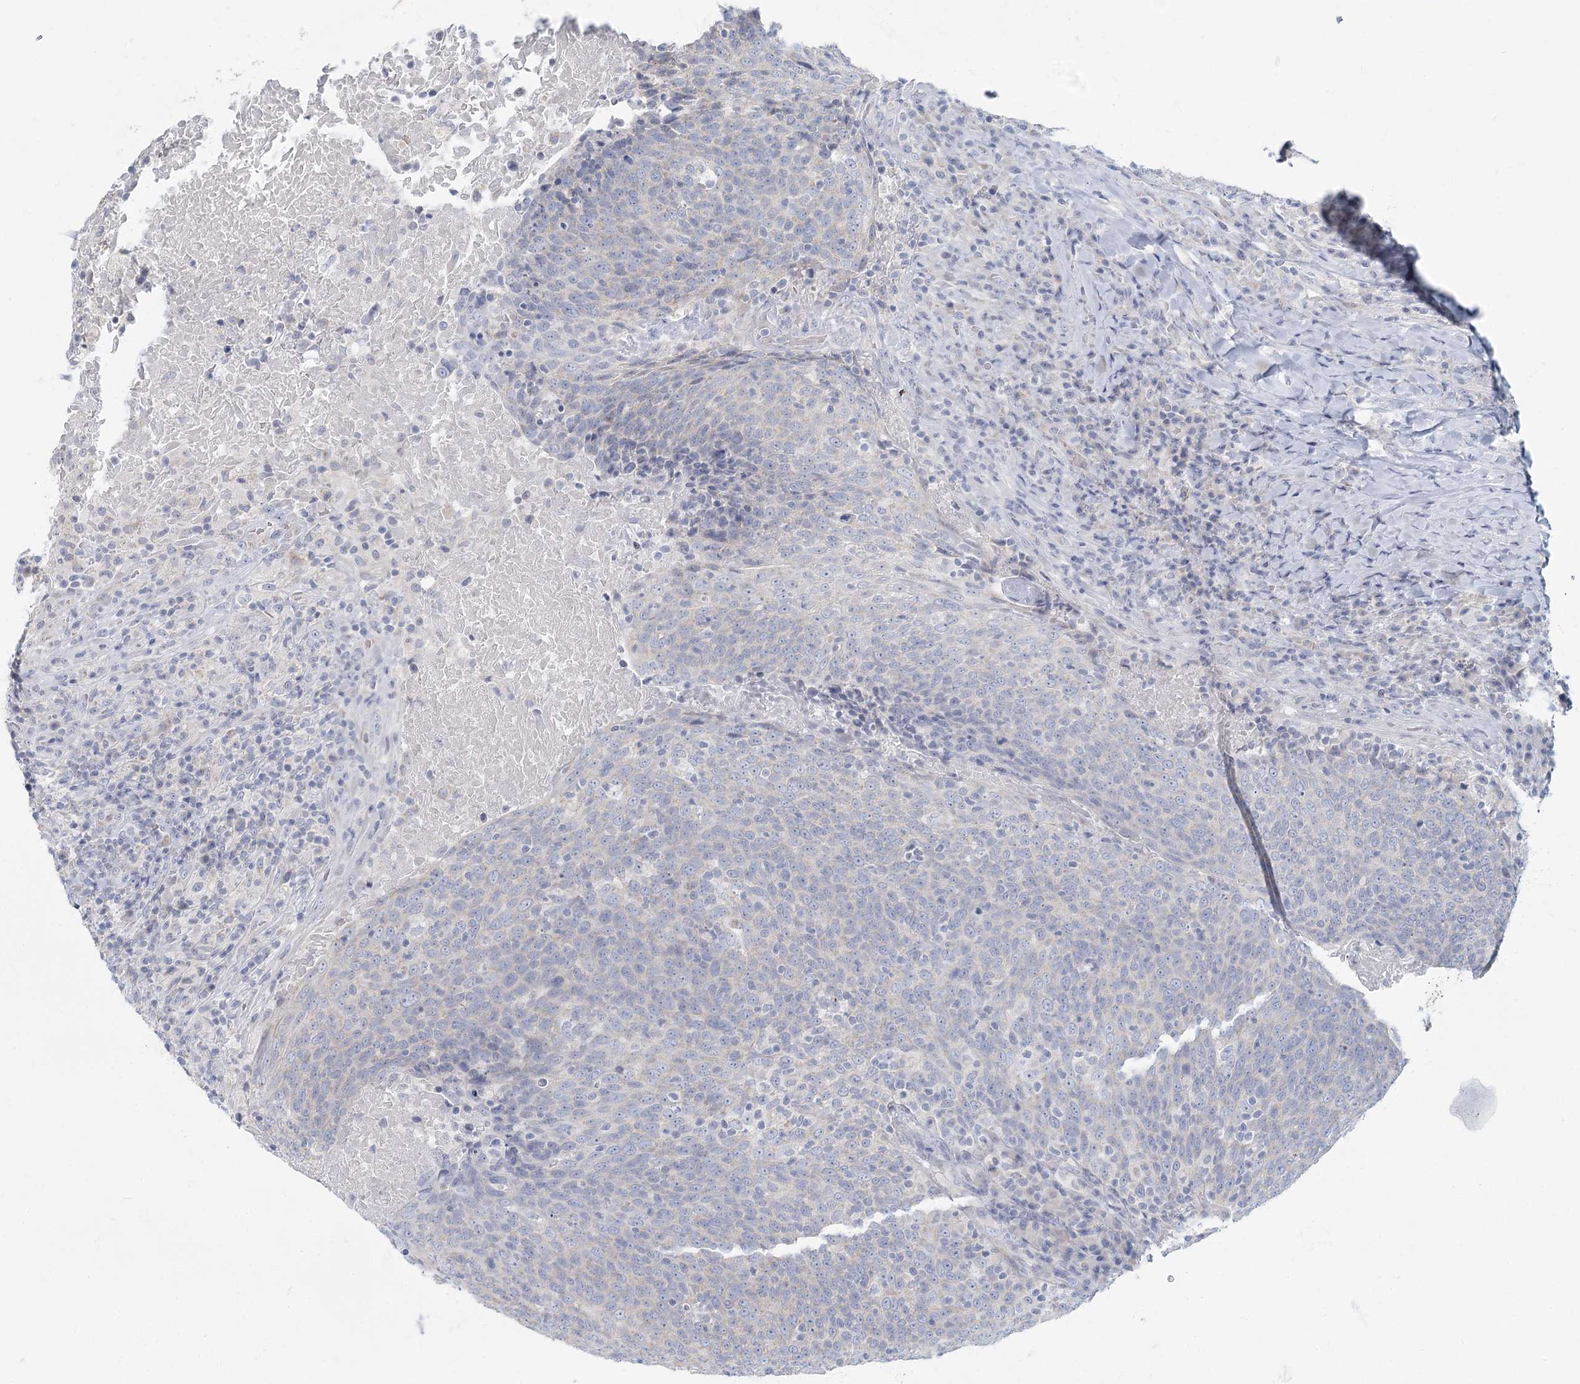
{"staining": {"intensity": "negative", "quantity": "none", "location": "none"}, "tissue": "head and neck cancer", "cell_type": "Tumor cells", "image_type": "cancer", "snomed": [{"axis": "morphology", "description": "Squamous cell carcinoma, NOS"}, {"axis": "morphology", "description": "Squamous cell carcinoma, metastatic, NOS"}, {"axis": "topography", "description": "Lymph node"}, {"axis": "topography", "description": "Head-Neck"}], "caption": "The immunohistochemistry (IHC) photomicrograph has no significant expression in tumor cells of metastatic squamous cell carcinoma (head and neck) tissue.", "gene": "FAM110C", "patient": {"sex": "male", "age": 62}}